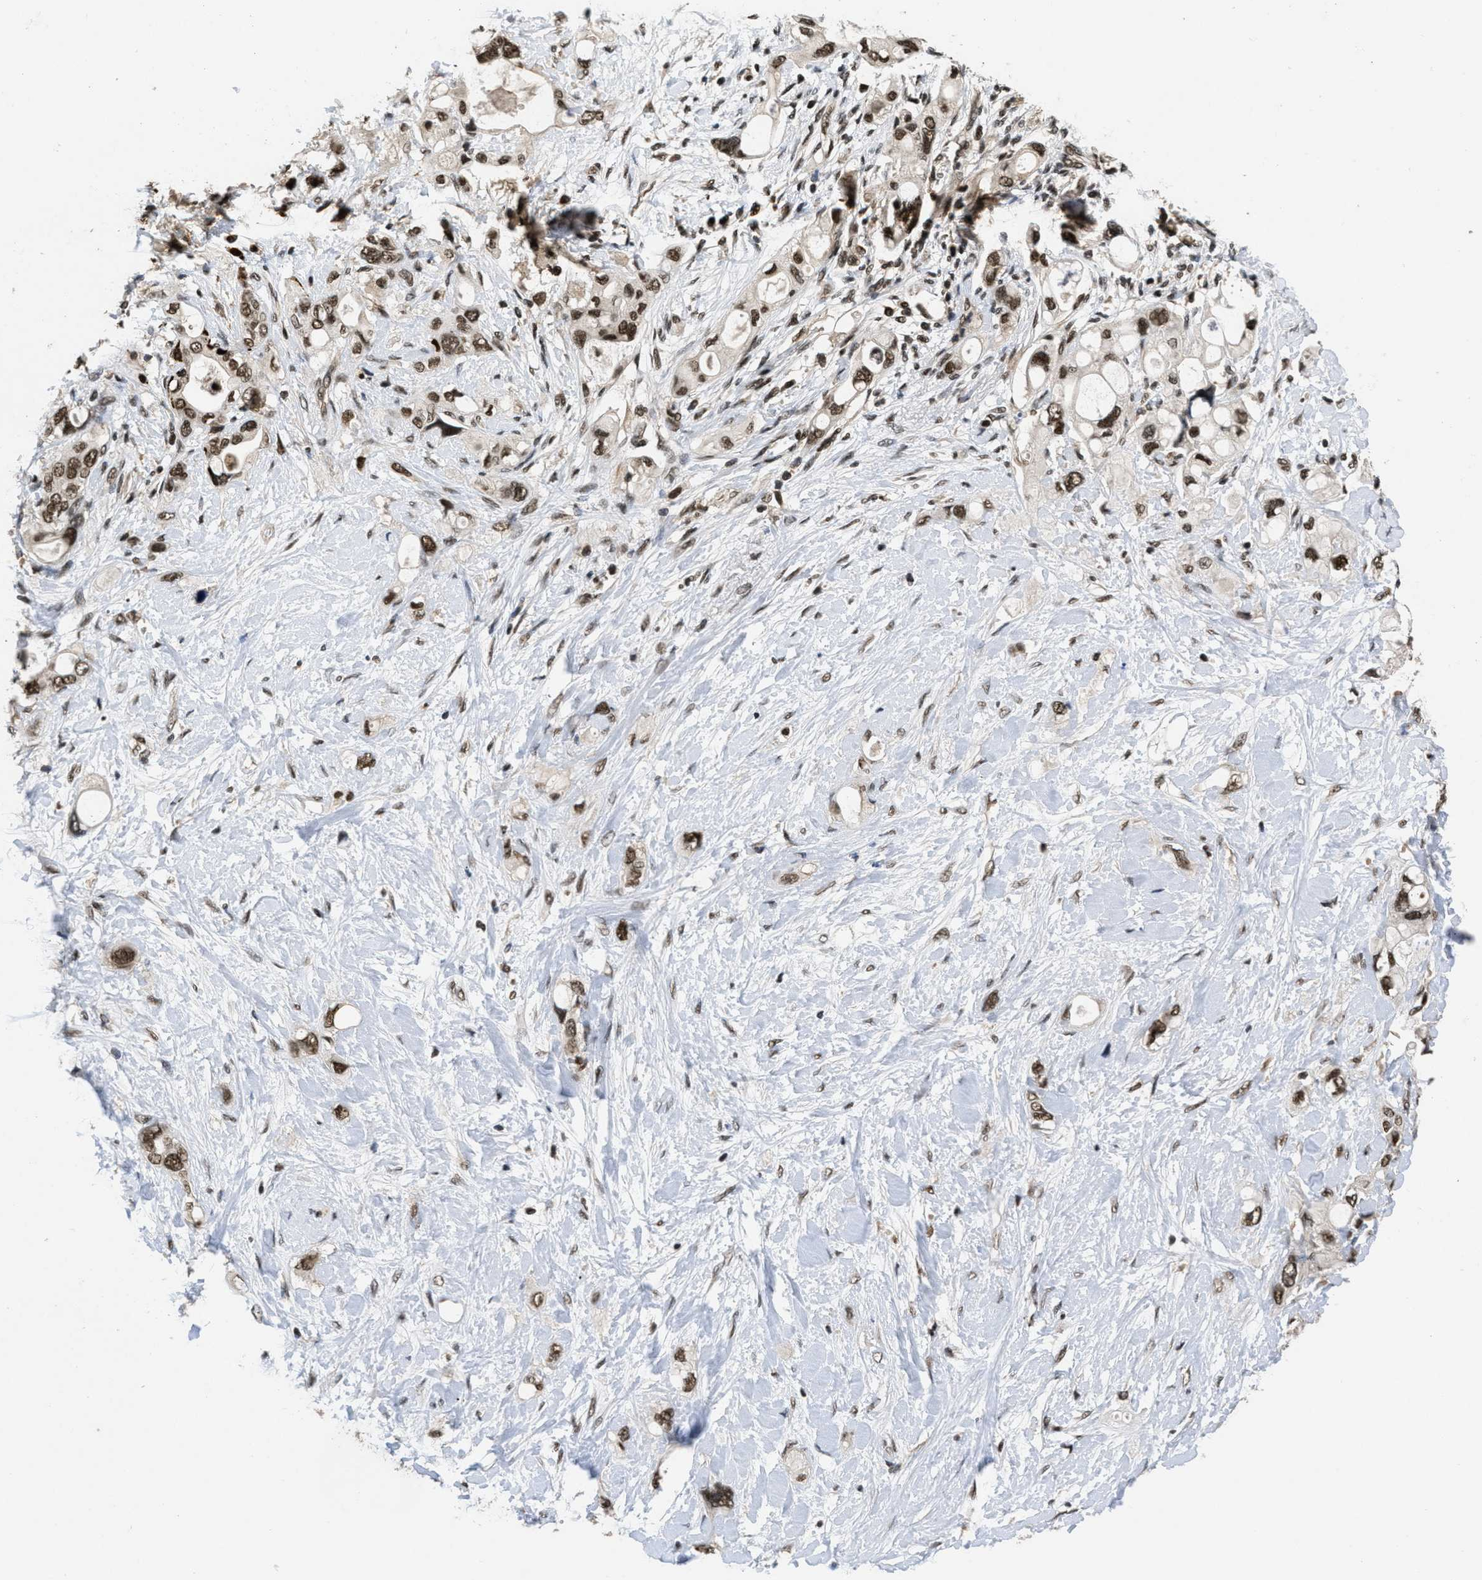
{"staining": {"intensity": "strong", "quantity": ">75%", "location": "nuclear"}, "tissue": "pancreatic cancer", "cell_type": "Tumor cells", "image_type": "cancer", "snomed": [{"axis": "morphology", "description": "Adenocarcinoma, NOS"}, {"axis": "topography", "description": "Pancreas"}], "caption": "Immunohistochemistry staining of pancreatic cancer (adenocarcinoma), which exhibits high levels of strong nuclear staining in approximately >75% of tumor cells indicating strong nuclear protein expression. The staining was performed using DAB (3,3'-diaminobenzidine) (brown) for protein detection and nuclei were counterstained in hematoxylin (blue).", "gene": "CUL4B", "patient": {"sex": "female", "age": 56}}